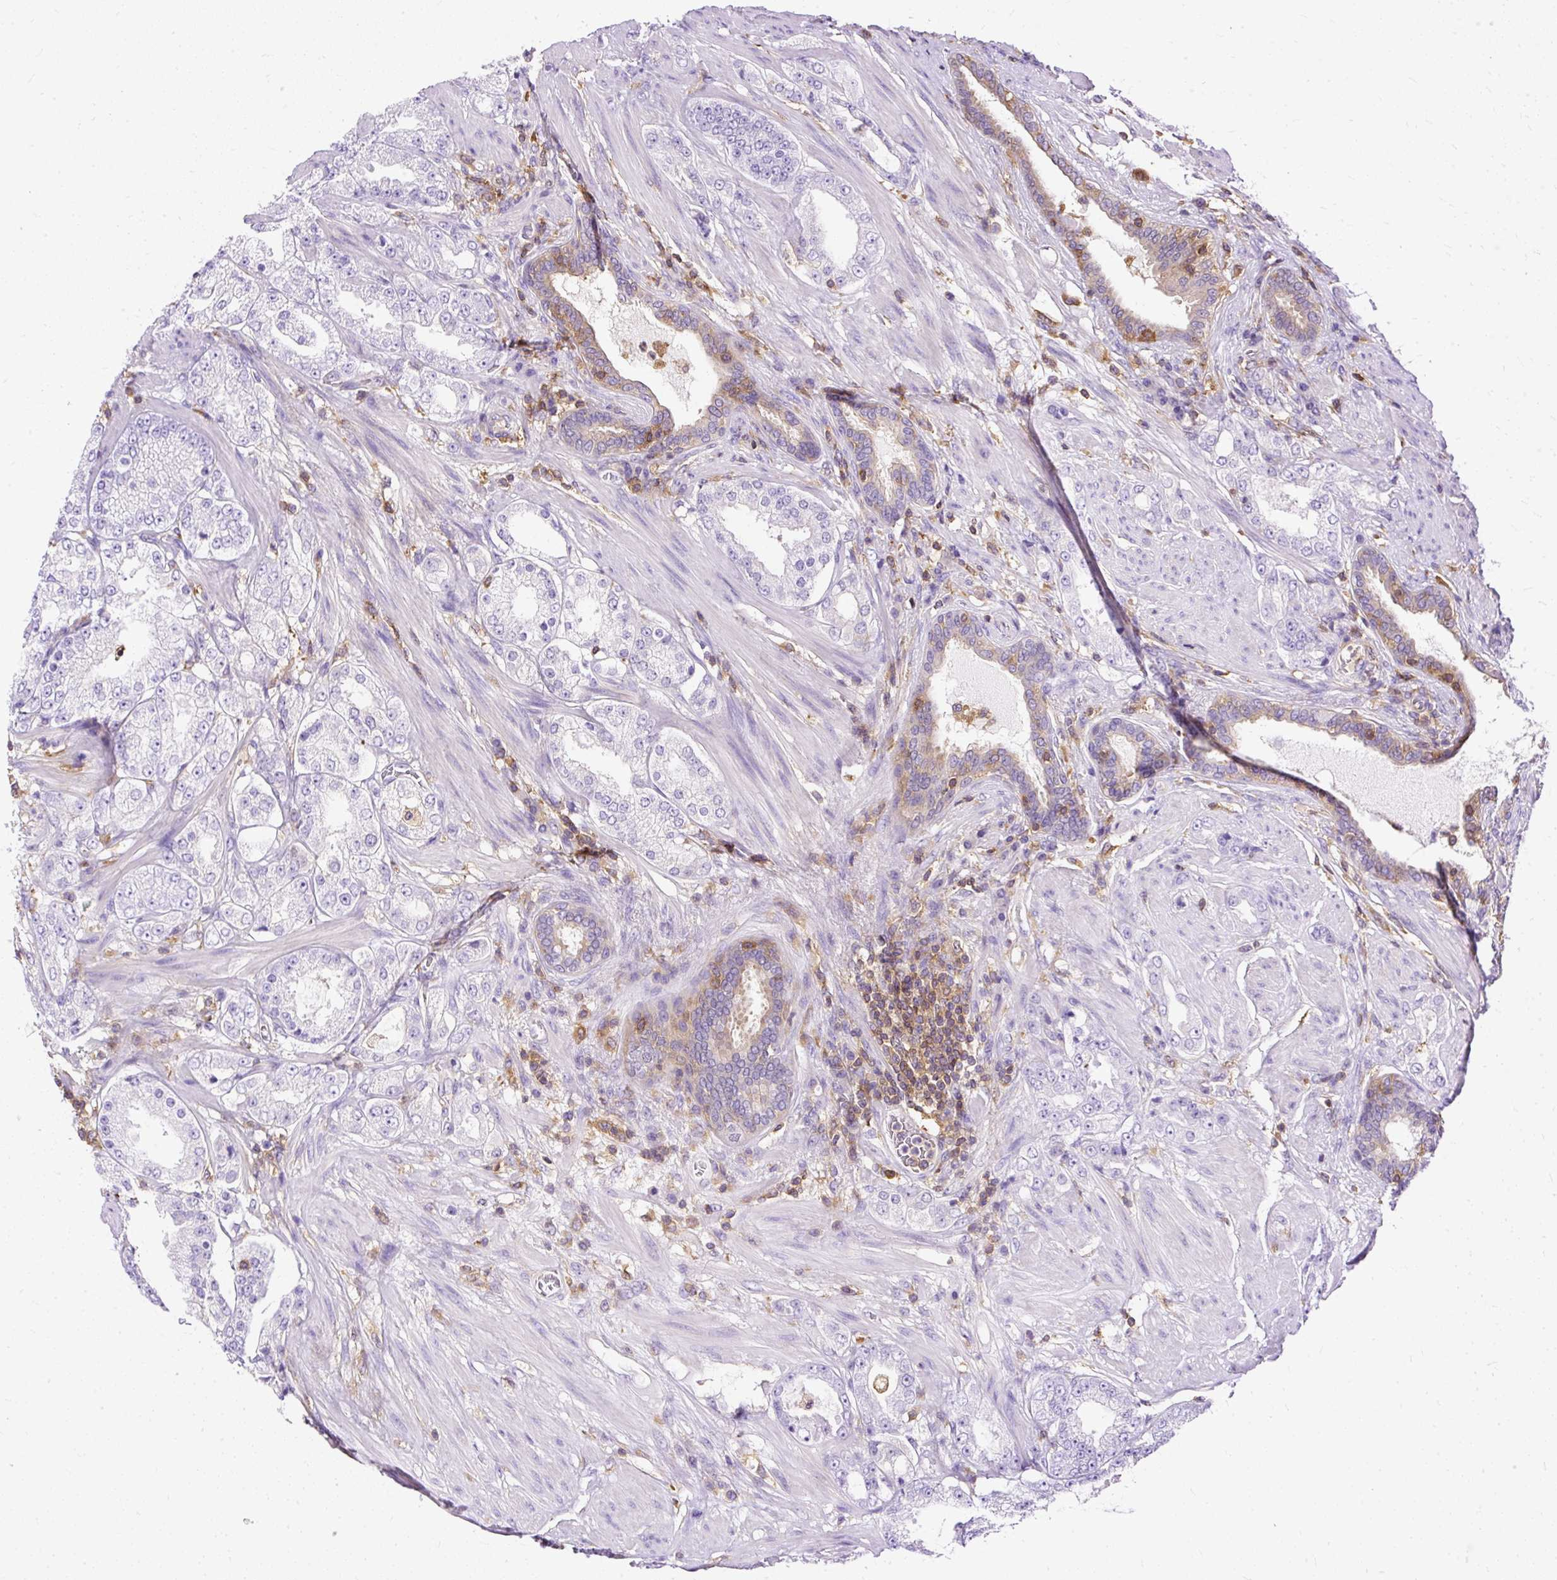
{"staining": {"intensity": "negative", "quantity": "none", "location": "none"}, "tissue": "prostate cancer", "cell_type": "Tumor cells", "image_type": "cancer", "snomed": [{"axis": "morphology", "description": "Adenocarcinoma, High grade"}, {"axis": "topography", "description": "Prostate"}], "caption": "Immunohistochemical staining of adenocarcinoma (high-grade) (prostate) shows no significant positivity in tumor cells. (DAB (3,3'-diaminobenzidine) immunohistochemistry (IHC), high magnification).", "gene": "TWF2", "patient": {"sex": "male", "age": 68}}